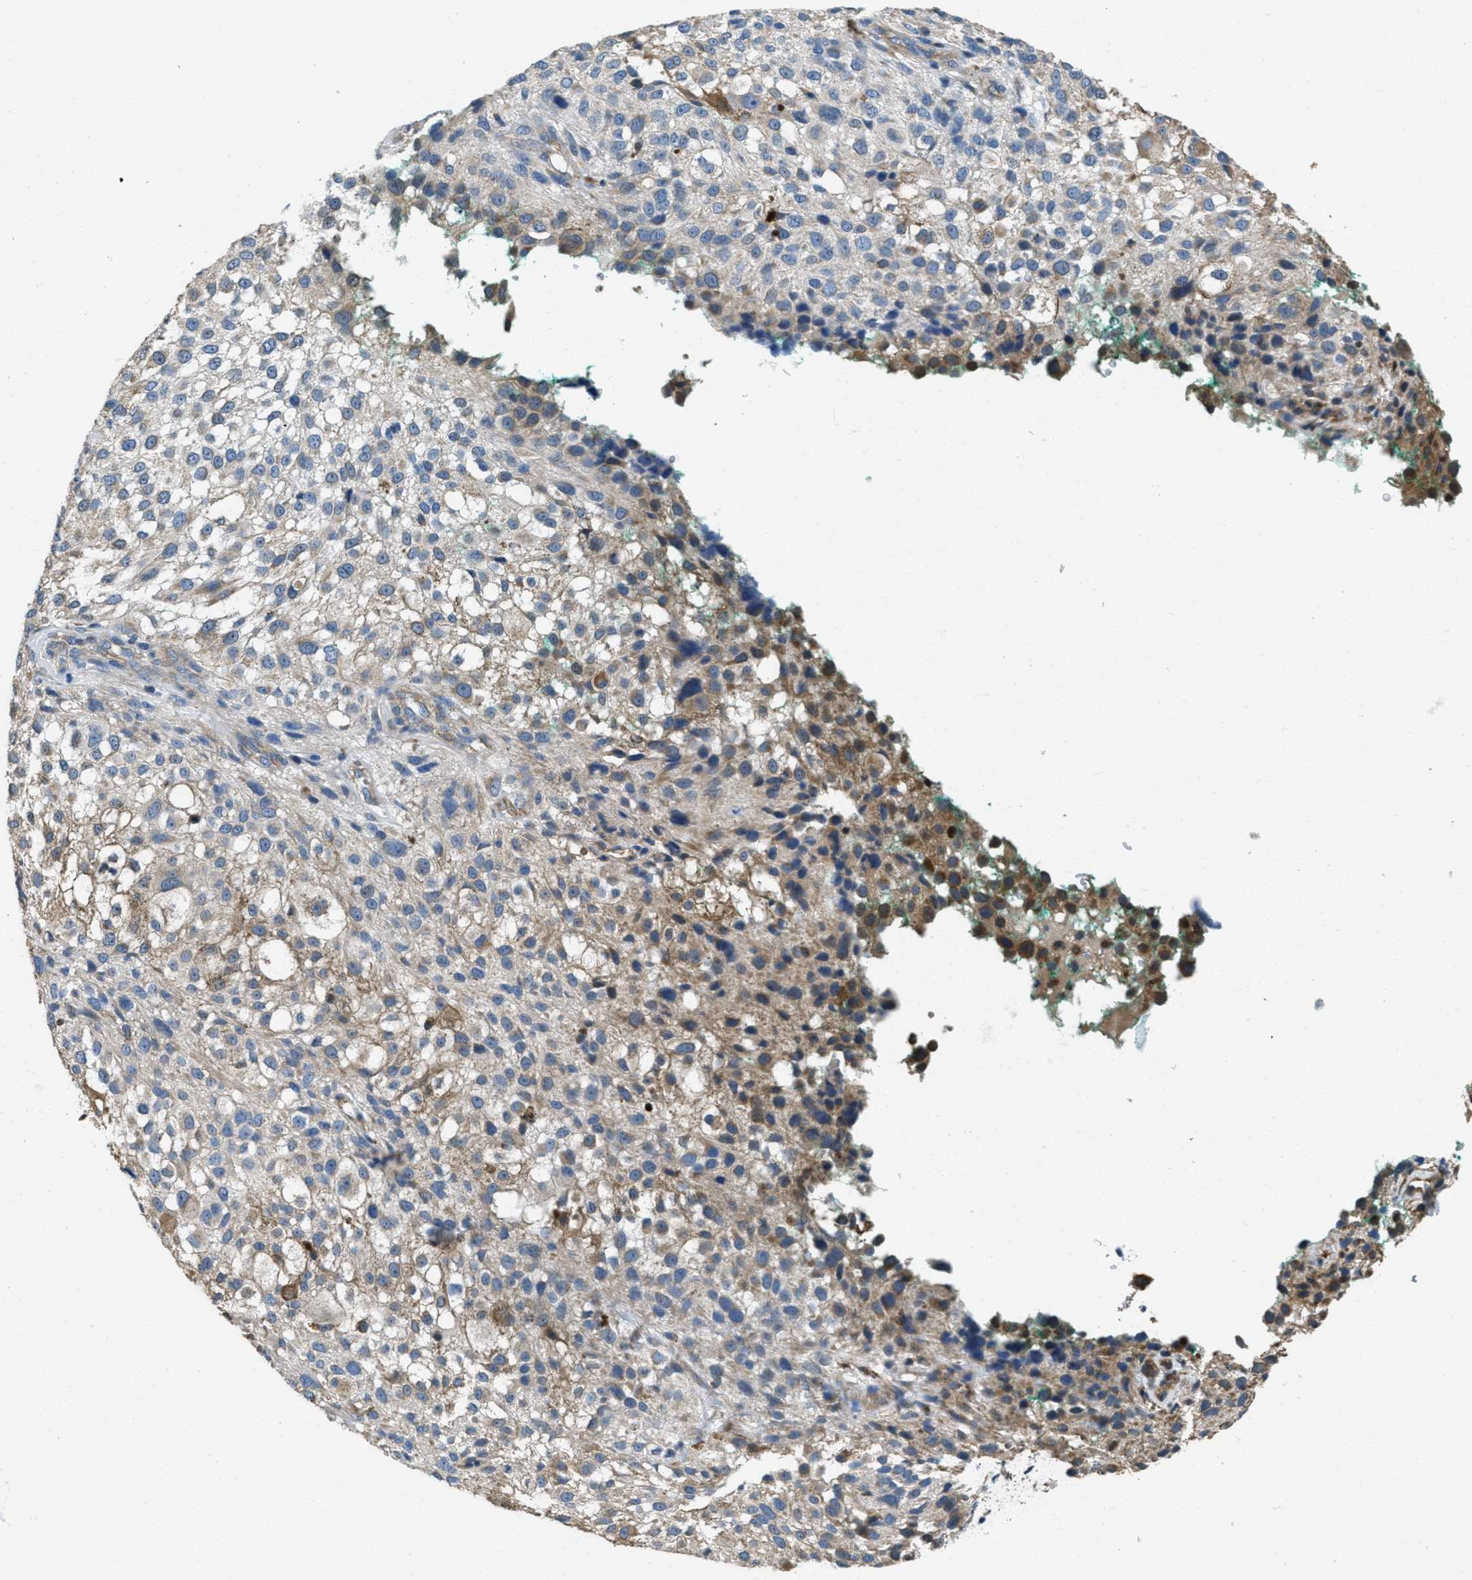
{"staining": {"intensity": "negative", "quantity": "none", "location": "none"}, "tissue": "melanoma", "cell_type": "Tumor cells", "image_type": "cancer", "snomed": [{"axis": "morphology", "description": "Necrosis, NOS"}, {"axis": "morphology", "description": "Malignant melanoma, NOS"}, {"axis": "topography", "description": "Skin"}], "caption": "Malignant melanoma was stained to show a protein in brown. There is no significant positivity in tumor cells.", "gene": "TOMM70", "patient": {"sex": "female", "age": 87}}